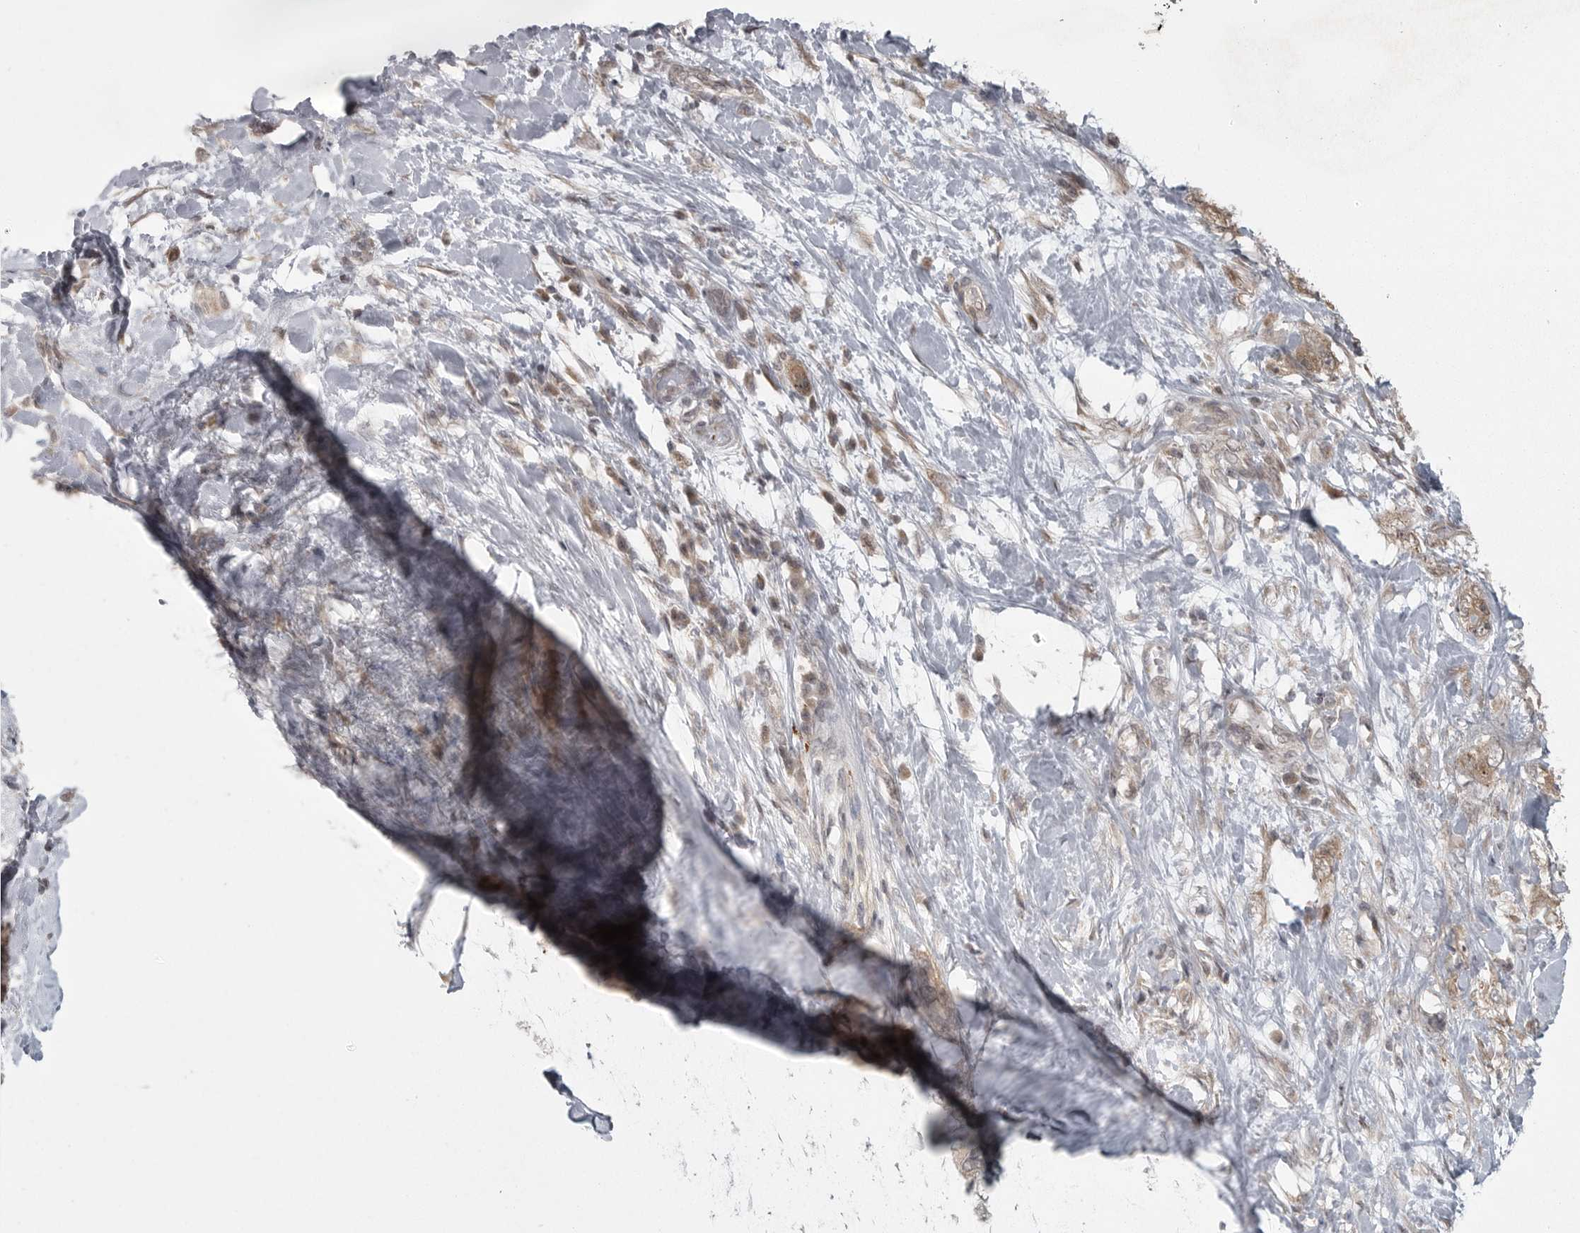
{"staining": {"intensity": "weak", "quantity": ">75%", "location": "cytoplasmic/membranous"}, "tissue": "pancreatic cancer", "cell_type": "Tumor cells", "image_type": "cancer", "snomed": [{"axis": "morphology", "description": "Adenocarcinoma, NOS"}, {"axis": "topography", "description": "Pancreas"}], "caption": "This photomicrograph shows pancreatic adenocarcinoma stained with immunohistochemistry to label a protein in brown. The cytoplasmic/membranous of tumor cells show weak positivity for the protein. Nuclei are counter-stained blue.", "gene": "PPP1R9A", "patient": {"sex": "female", "age": 73}}